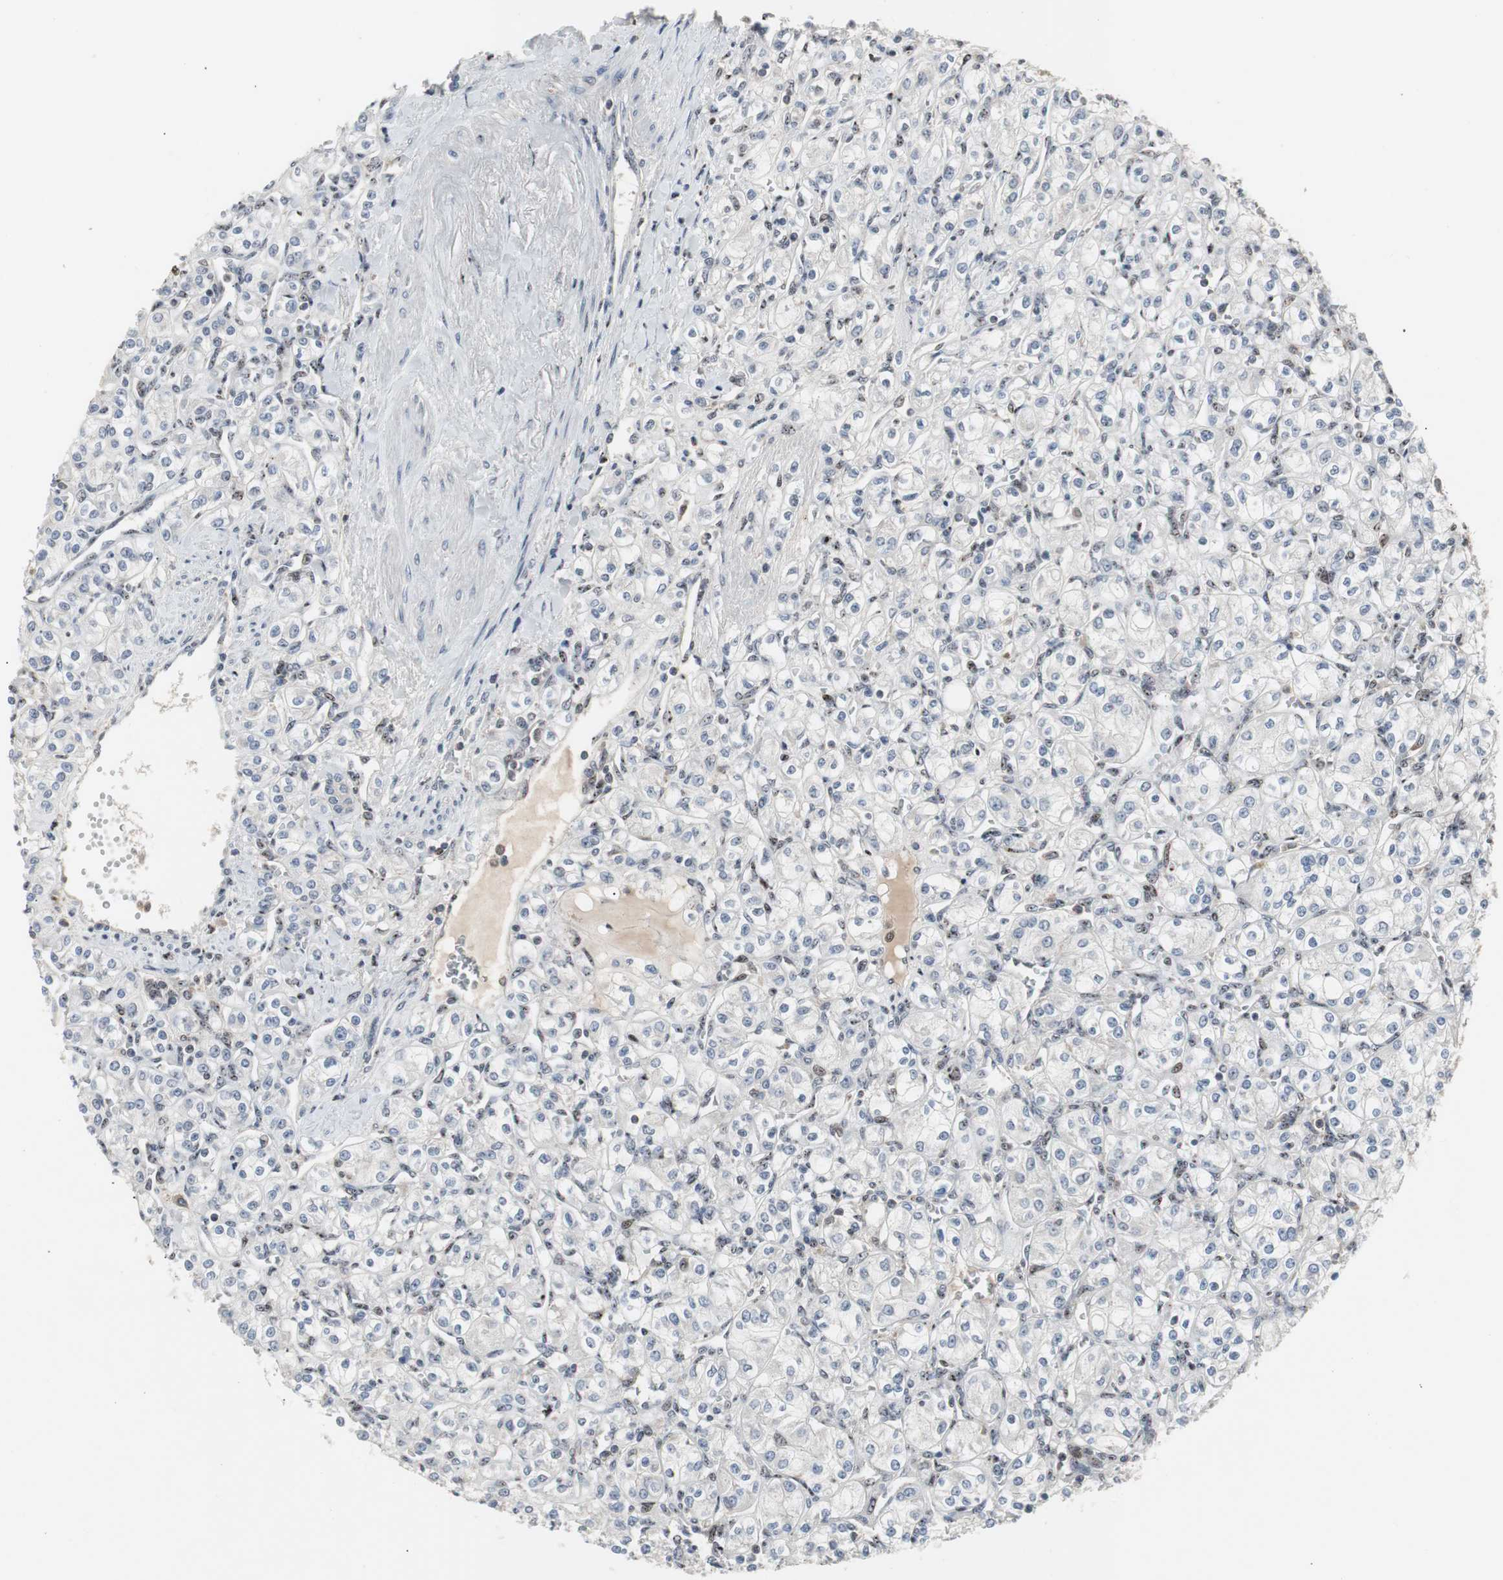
{"staining": {"intensity": "negative", "quantity": "none", "location": "none"}, "tissue": "renal cancer", "cell_type": "Tumor cells", "image_type": "cancer", "snomed": [{"axis": "morphology", "description": "Adenocarcinoma, NOS"}, {"axis": "topography", "description": "Kidney"}], "caption": "Immunohistochemical staining of renal adenocarcinoma demonstrates no significant staining in tumor cells. Brightfield microscopy of immunohistochemistry stained with DAB (brown) and hematoxylin (blue), captured at high magnification.", "gene": "GRK2", "patient": {"sex": "male", "age": 77}}